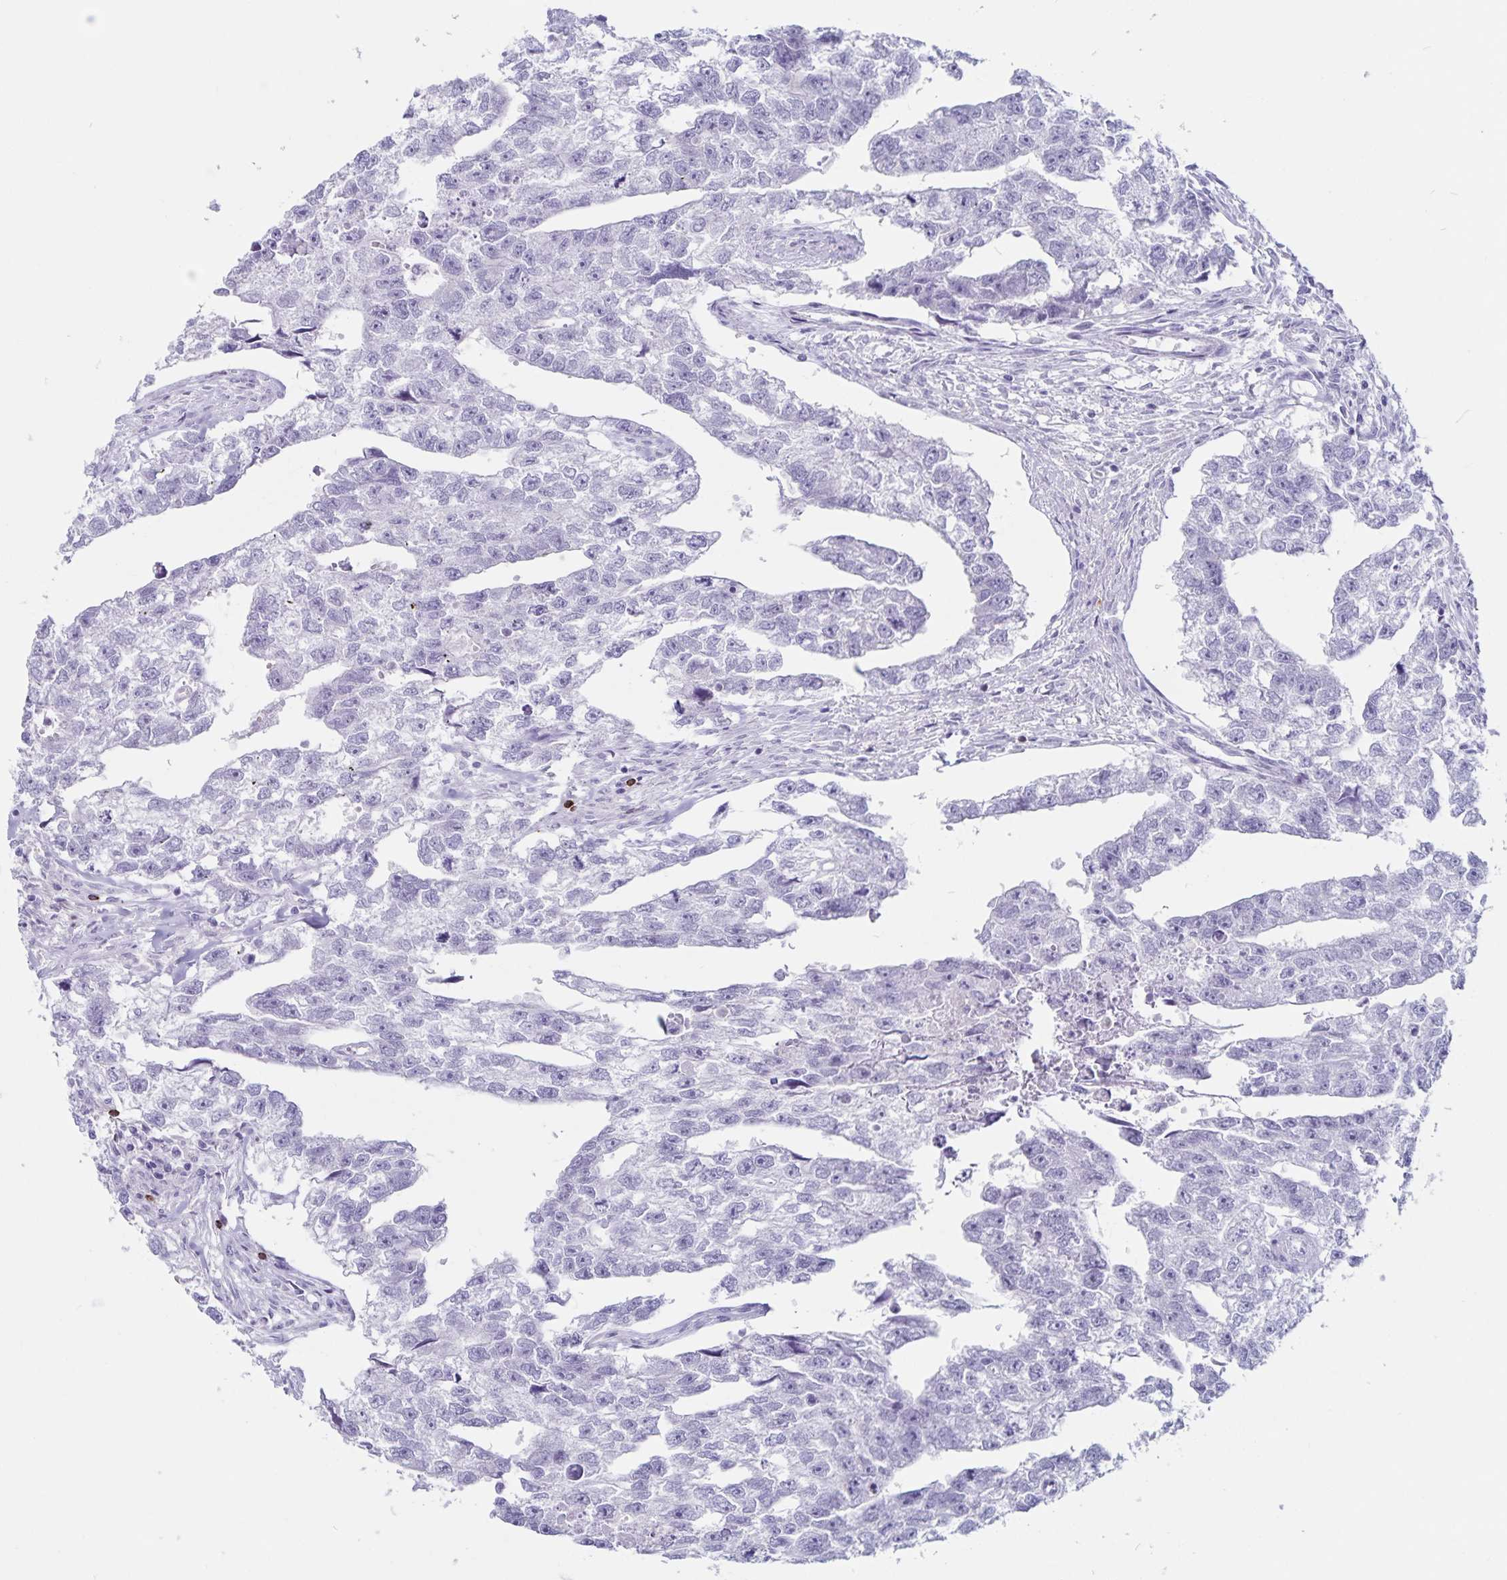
{"staining": {"intensity": "negative", "quantity": "none", "location": "none"}, "tissue": "testis cancer", "cell_type": "Tumor cells", "image_type": "cancer", "snomed": [{"axis": "morphology", "description": "Carcinoma, Embryonal, NOS"}, {"axis": "morphology", "description": "Teratoma, malignant, NOS"}, {"axis": "topography", "description": "Testis"}], "caption": "This is an immunohistochemistry image of embryonal carcinoma (testis). There is no expression in tumor cells.", "gene": "GNLY", "patient": {"sex": "male", "age": 44}}